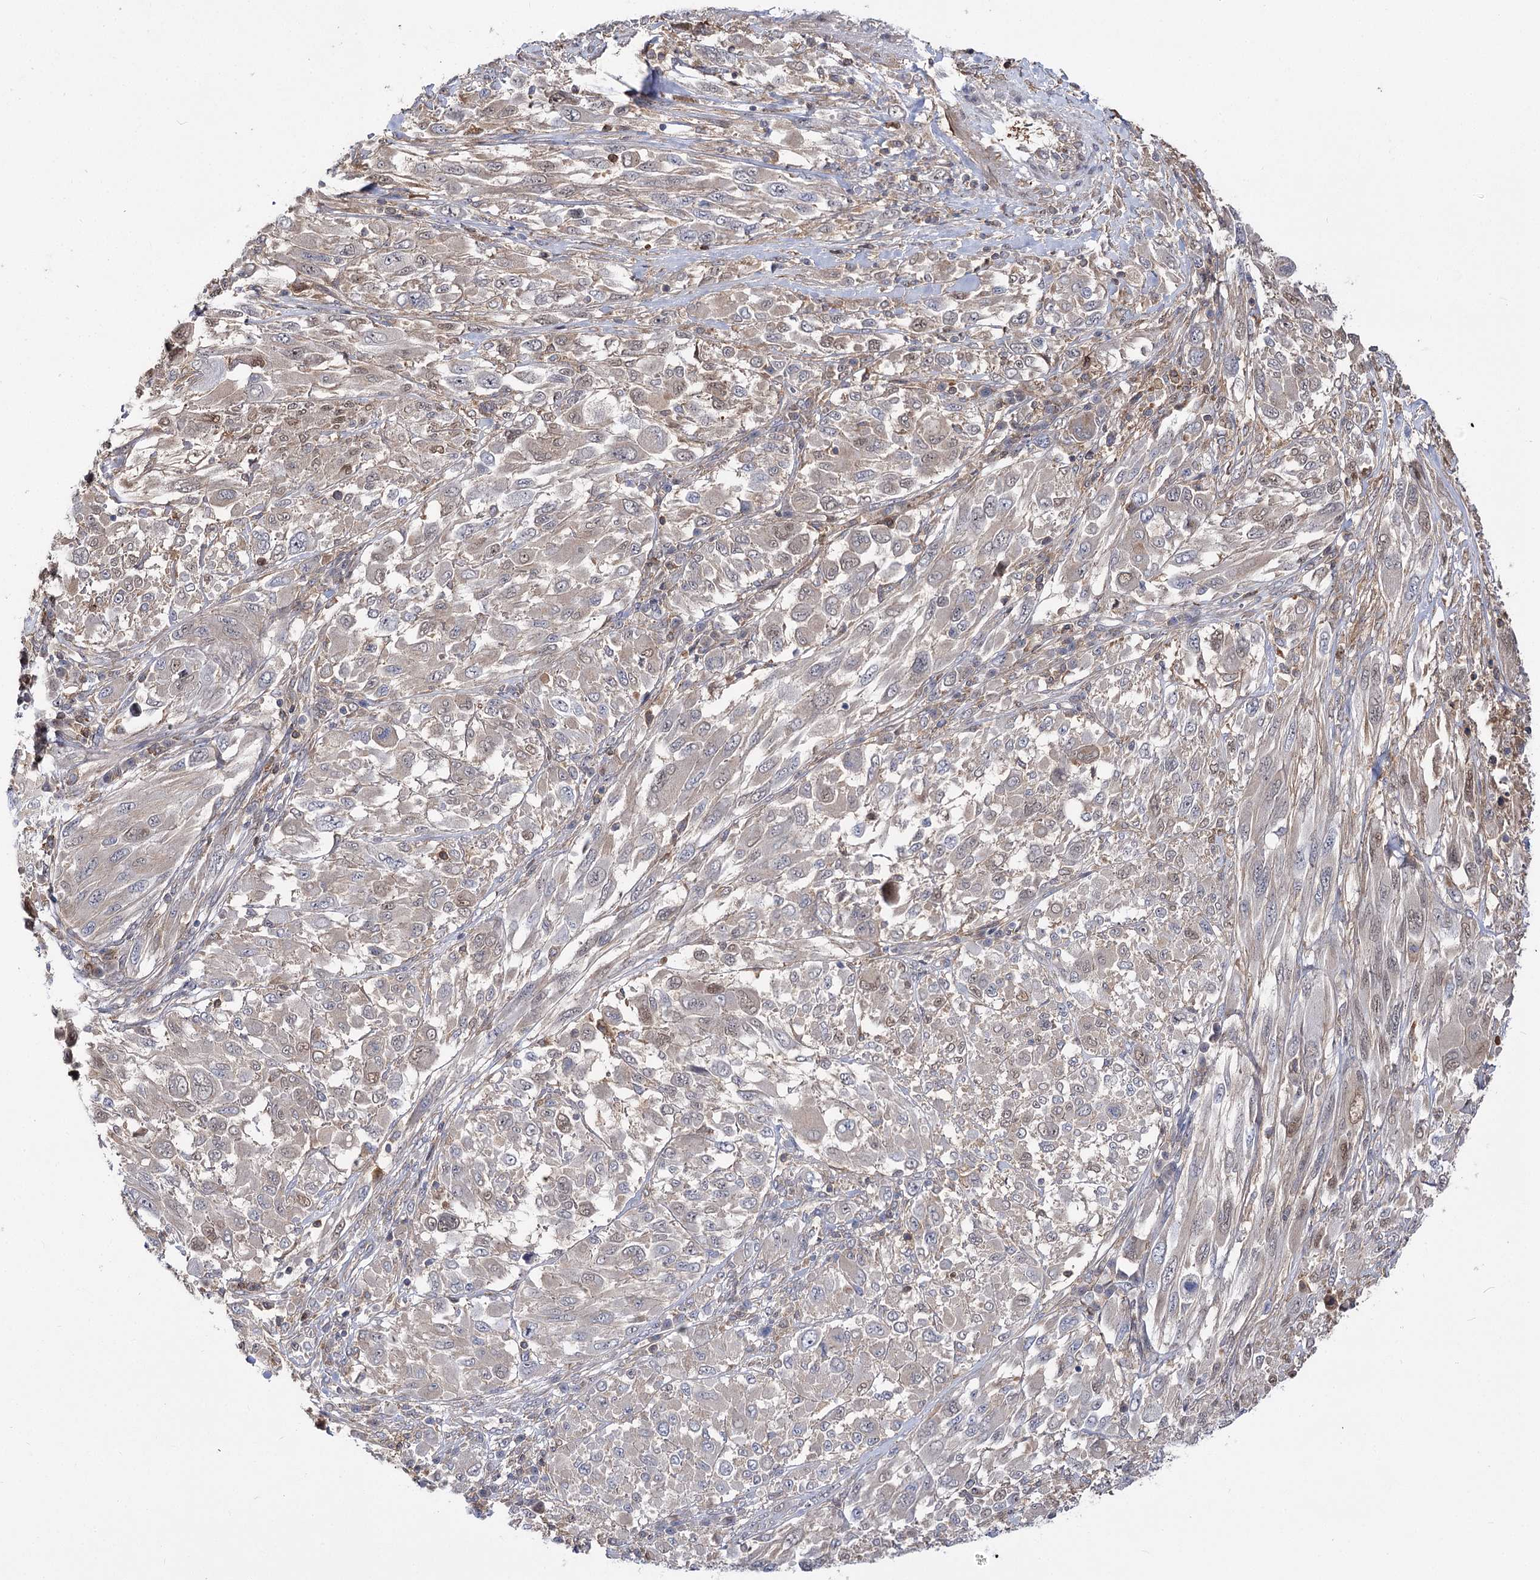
{"staining": {"intensity": "negative", "quantity": "none", "location": "none"}, "tissue": "melanoma", "cell_type": "Tumor cells", "image_type": "cancer", "snomed": [{"axis": "morphology", "description": "Malignant melanoma, NOS"}, {"axis": "topography", "description": "Skin"}], "caption": "Immunohistochemical staining of malignant melanoma displays no significant staining in tumor cells.", "gene": "UGP2", "patient": {"sex": "female", "age": 91}}